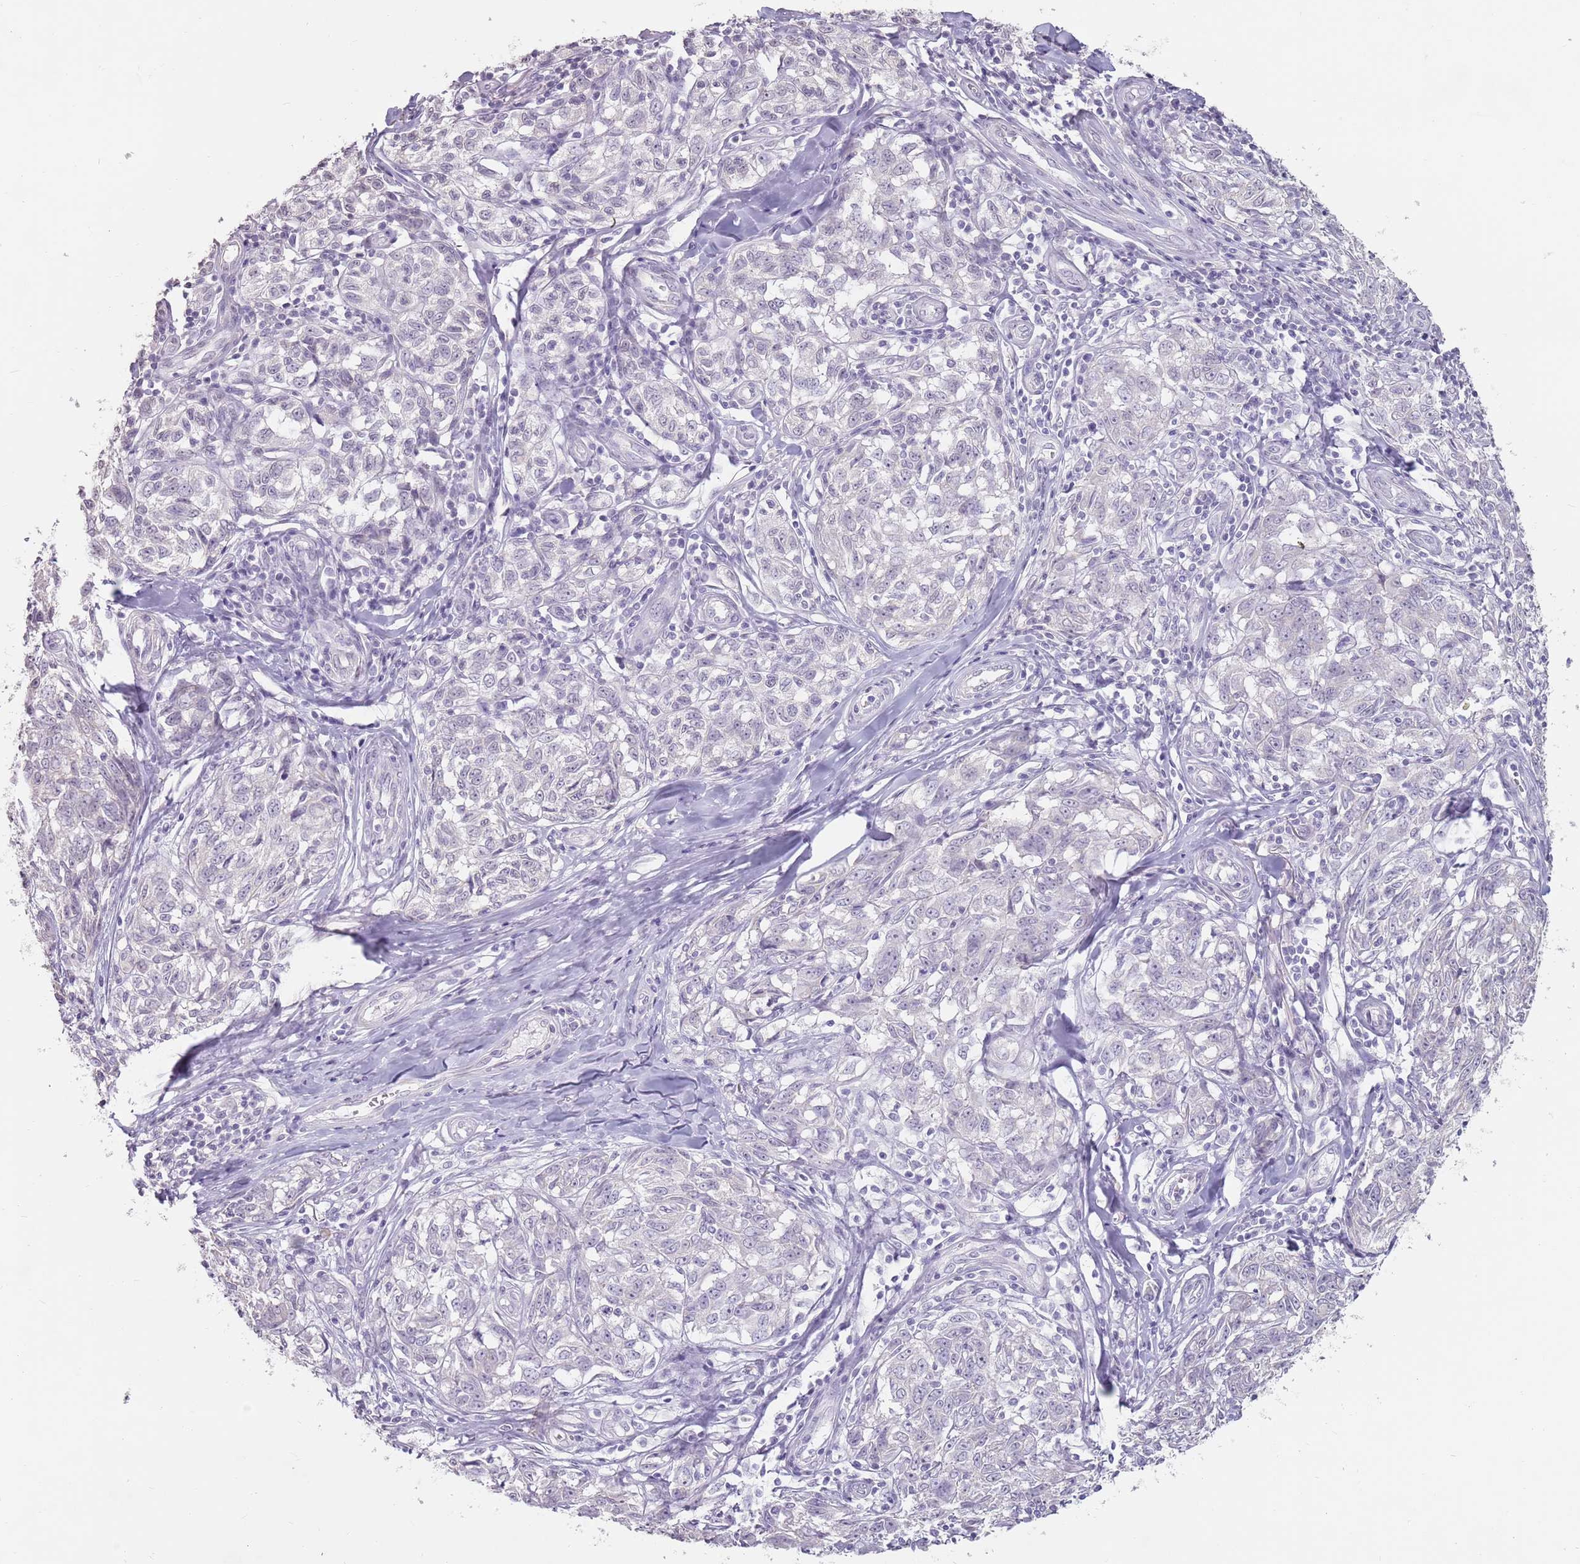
{"staining": {"intensity": "negative", "quantity": "none", "location": "none"}, "tissue": "melanoma", "cell_type": "Tumor cells", "image_type": "cancer", "snomed": [{"axis": "morphology", "description": "Normal tissue, NOS"}, {"axis": "morphology", "description": "Malignant melanoma, NOS"}, {"axis": "topography", "description": "Skin"}], "caption": "Micrograph shows no protein expression in tumor cells of melanoma tissue.", "gene": "STYK1", "patient": {"sex": "female", "age": 64}}